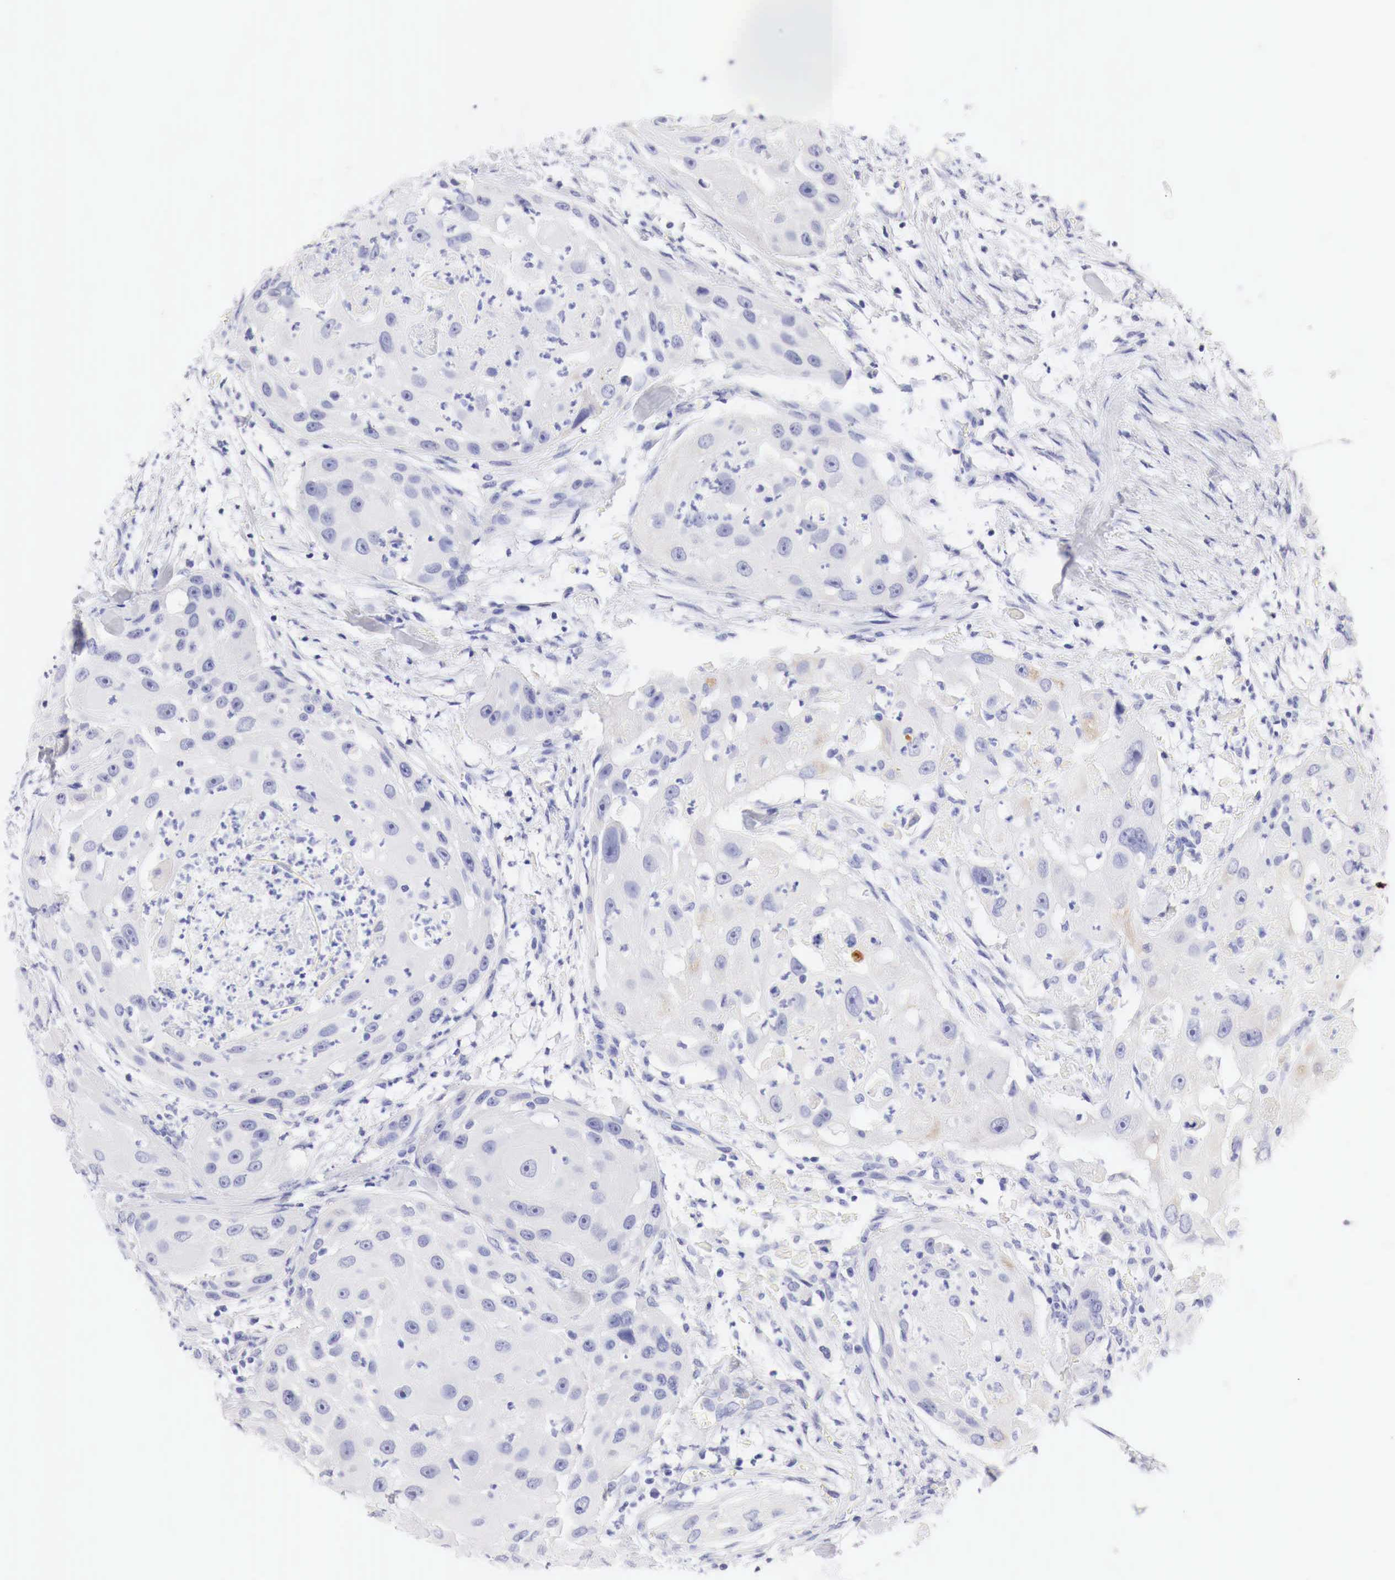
{"staining": {"intensity": "negative", "quantity": "none", "location": "none"}, "tissue": "head and neck cancer", "cell_type": "Tumor cells", "image_type": "cancer", "snomed": [{"axis": "morphology", "description": "Squamous cell carcinoma, NOS"}, {"axis": "topography", "description": "Head-Neck"}], "caption": "This is an immunohistochemistry photomicrograph of head and neck squamous cell carcinoma. There is no positivity in tumor cells.", "gene": "TYR", "patient": {"sex": "male", "age": 64}}